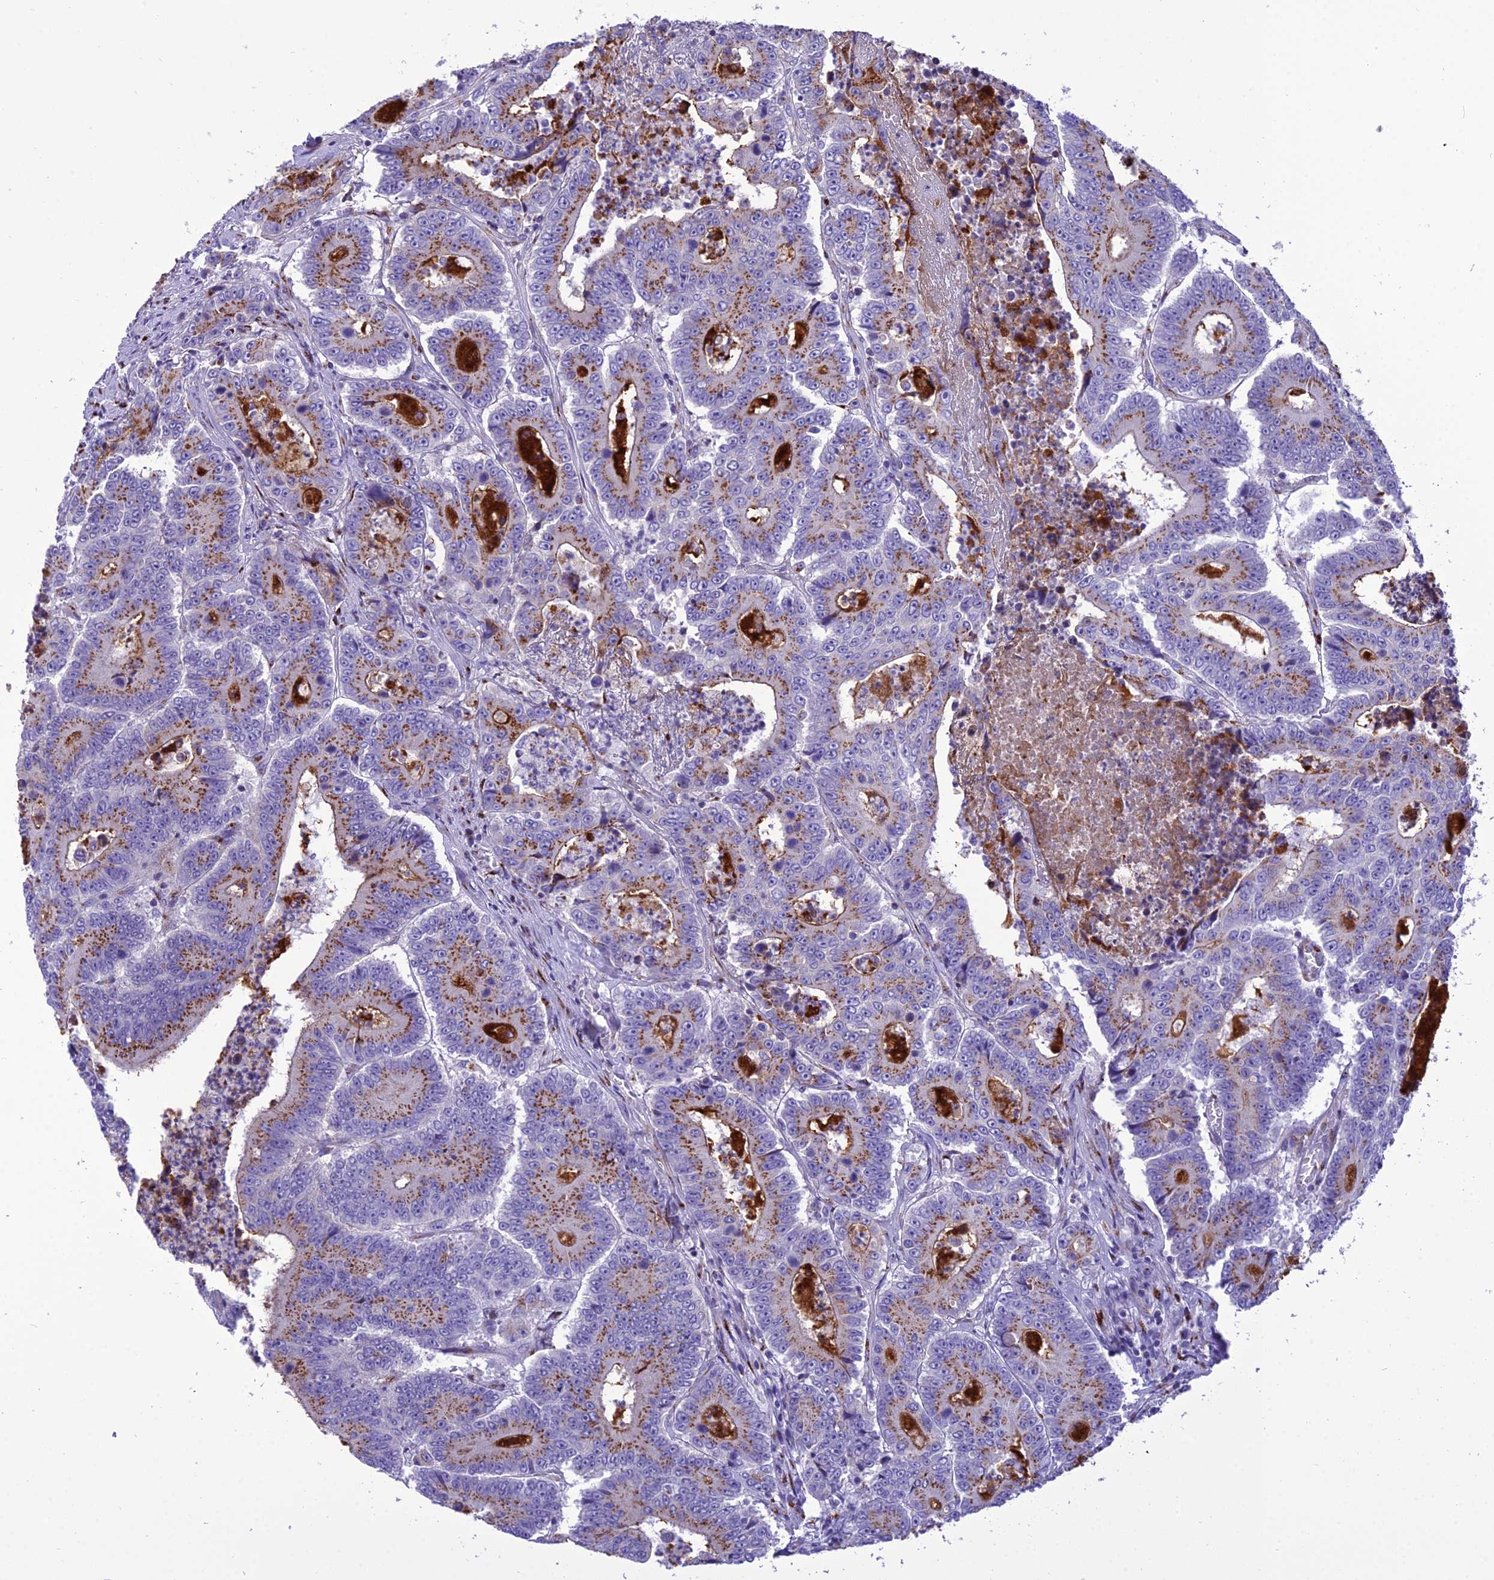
{"staining": {"intensity": "moderate", "quantity": ">75%", "location": "cytoplasmic/membranous"}, "tissue": "colorectal cancer", "cell_type": "Tumor cells", "image_type": "cancer", "snomed": [{"axis": "morphology", "description": "Adenocarcinoma, NOS"}, {"axis": "topography", "description": "Colon"}], "caption": "Protein expression analysis of colorectal cancer (adenocarcinoma) demonstrates moderate cytoplasmic/membranous expression in approximately >75% of tumor cells.", "gene": "GOLM2", "patient": {"sex": "male", "age": 83}}